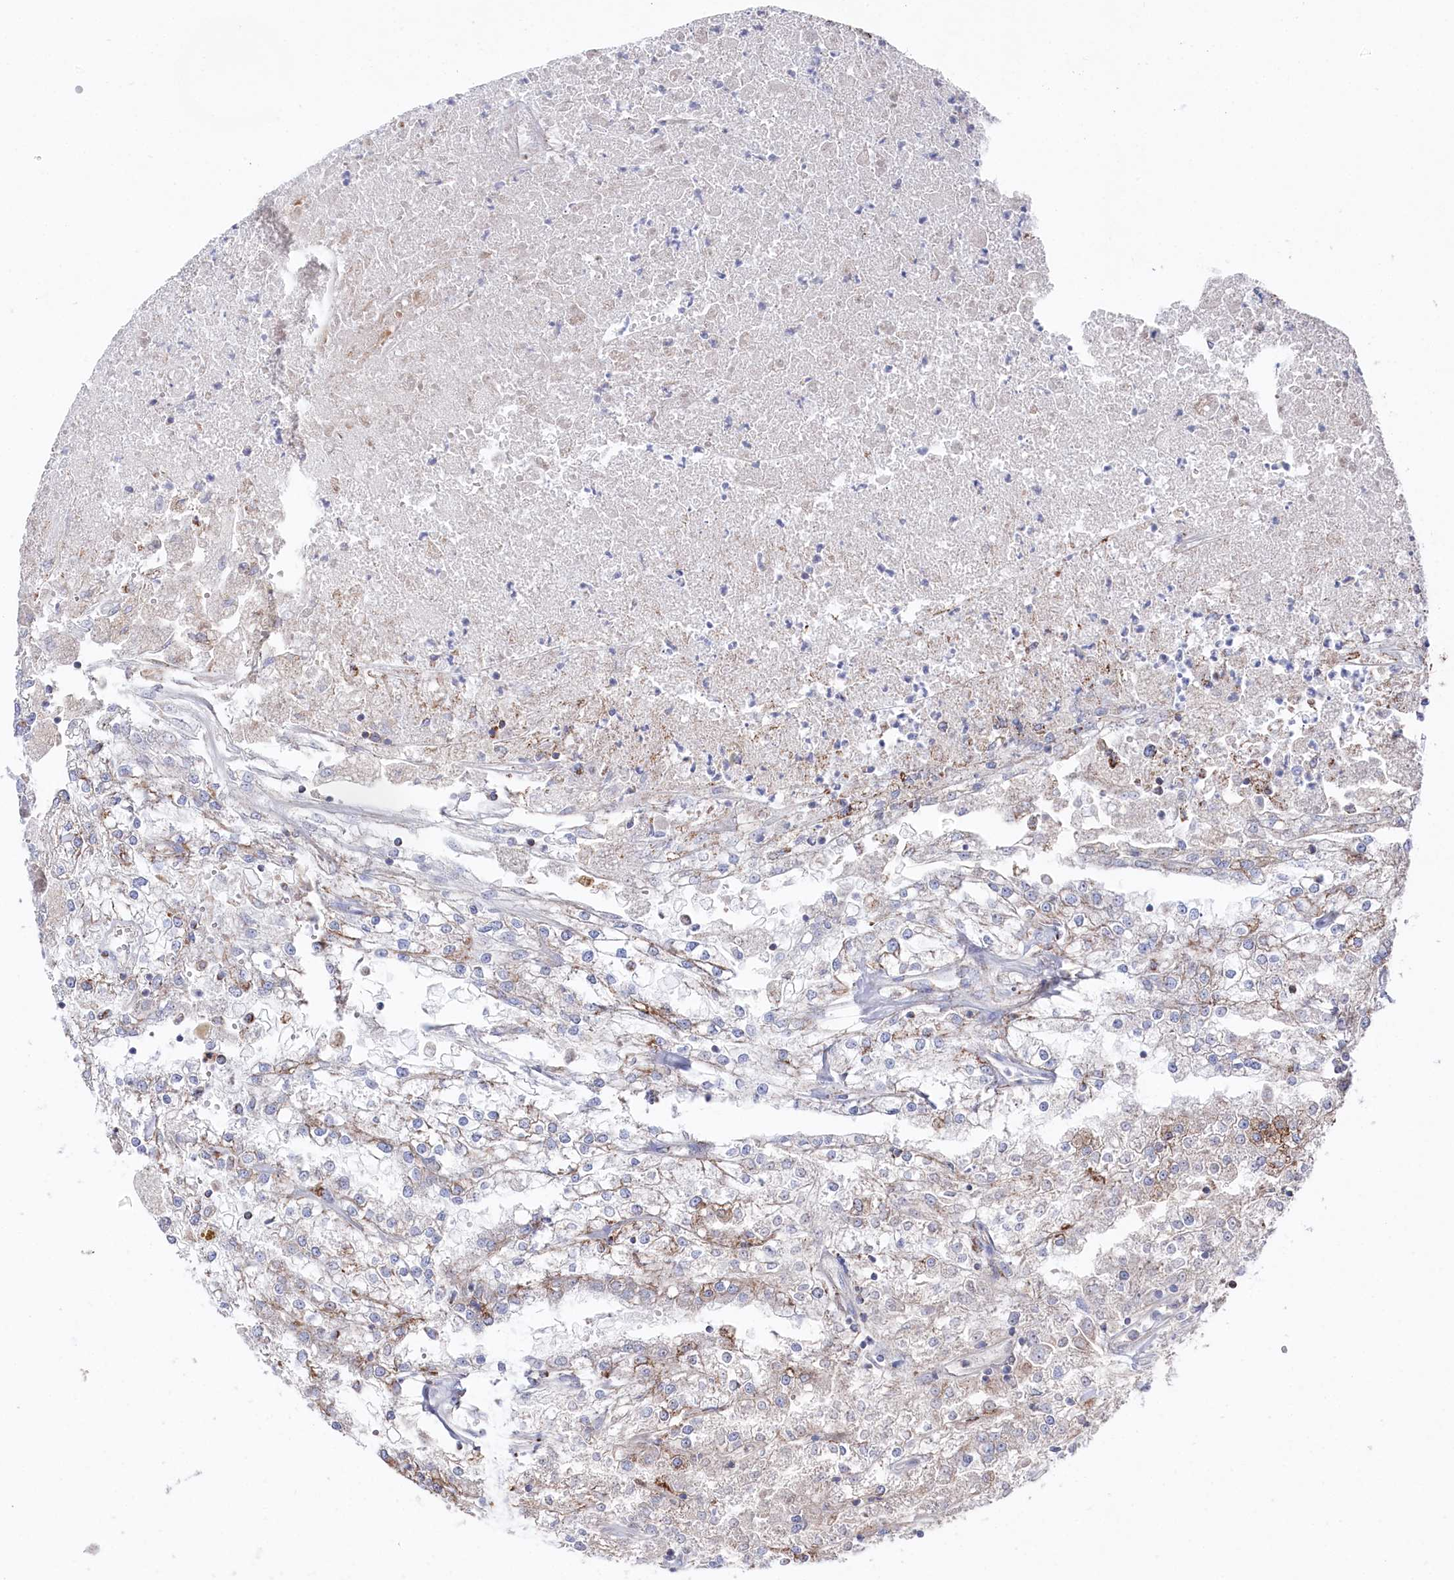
{"staining": {"intensity": "weak", "quantity": "<25%", "location": "cytoplasmic/membranous"}, "tissue": "renal cancer", "cell_type": "Tumor cells", "image_type": "cancer", "snomed": [{"axis": "morphology", "description": "Adenocarcinoma, NOS"}, {"axis": "topography", "description": "Kidney"}], "caption": "High magnification brightfield microscopy of renal cancer (adenocarcinoma) stained with DAB (3,3'-diaminobenzidine) (brown) and counterstained with hematoxylin (blue): tumor cells show no significant expression.", "gene": "GLS2", "patient": {"sex": "female", "age": 52}}